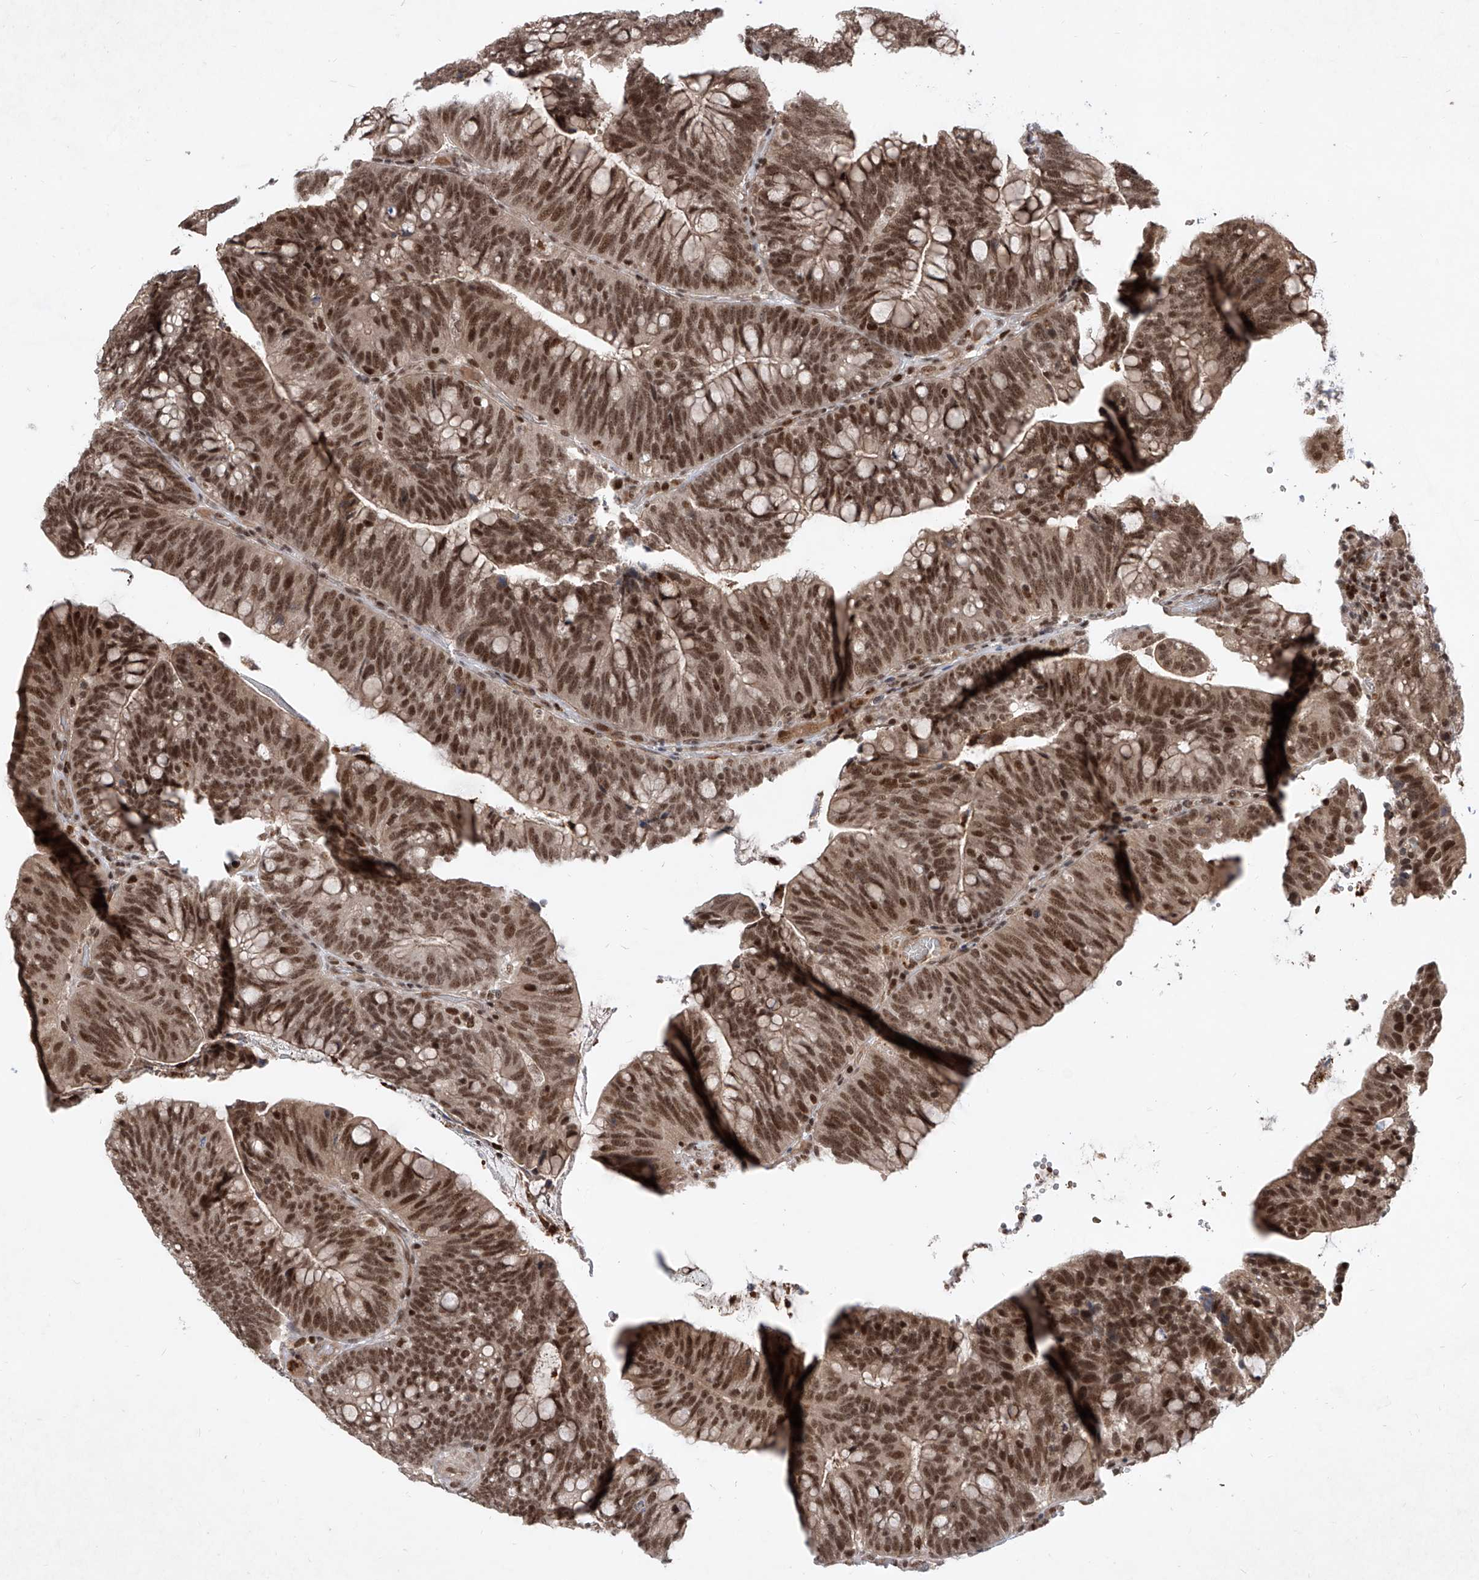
{"staining": {"intensity": "strong", "quantity": ">75%", "location": "nuclear"}, "tissue": "colorectal cancer", "cell_type": "Tumor cells", "image_type": "cancer", "snomed": [{"axis": "morphology", "description": "Adenocarcinoma, NOS"}, {"axis": "topography", "description": "Colon"}], "caption": "This histopathology image exhibits immunohistochemistry (IHC) staining of human adenocarcinoma (colorectal), with high strong nuclear positivity in about >75% of tumor cells.", "gene": "IRF2", "patient": {"sex": "female", "age": 66}}